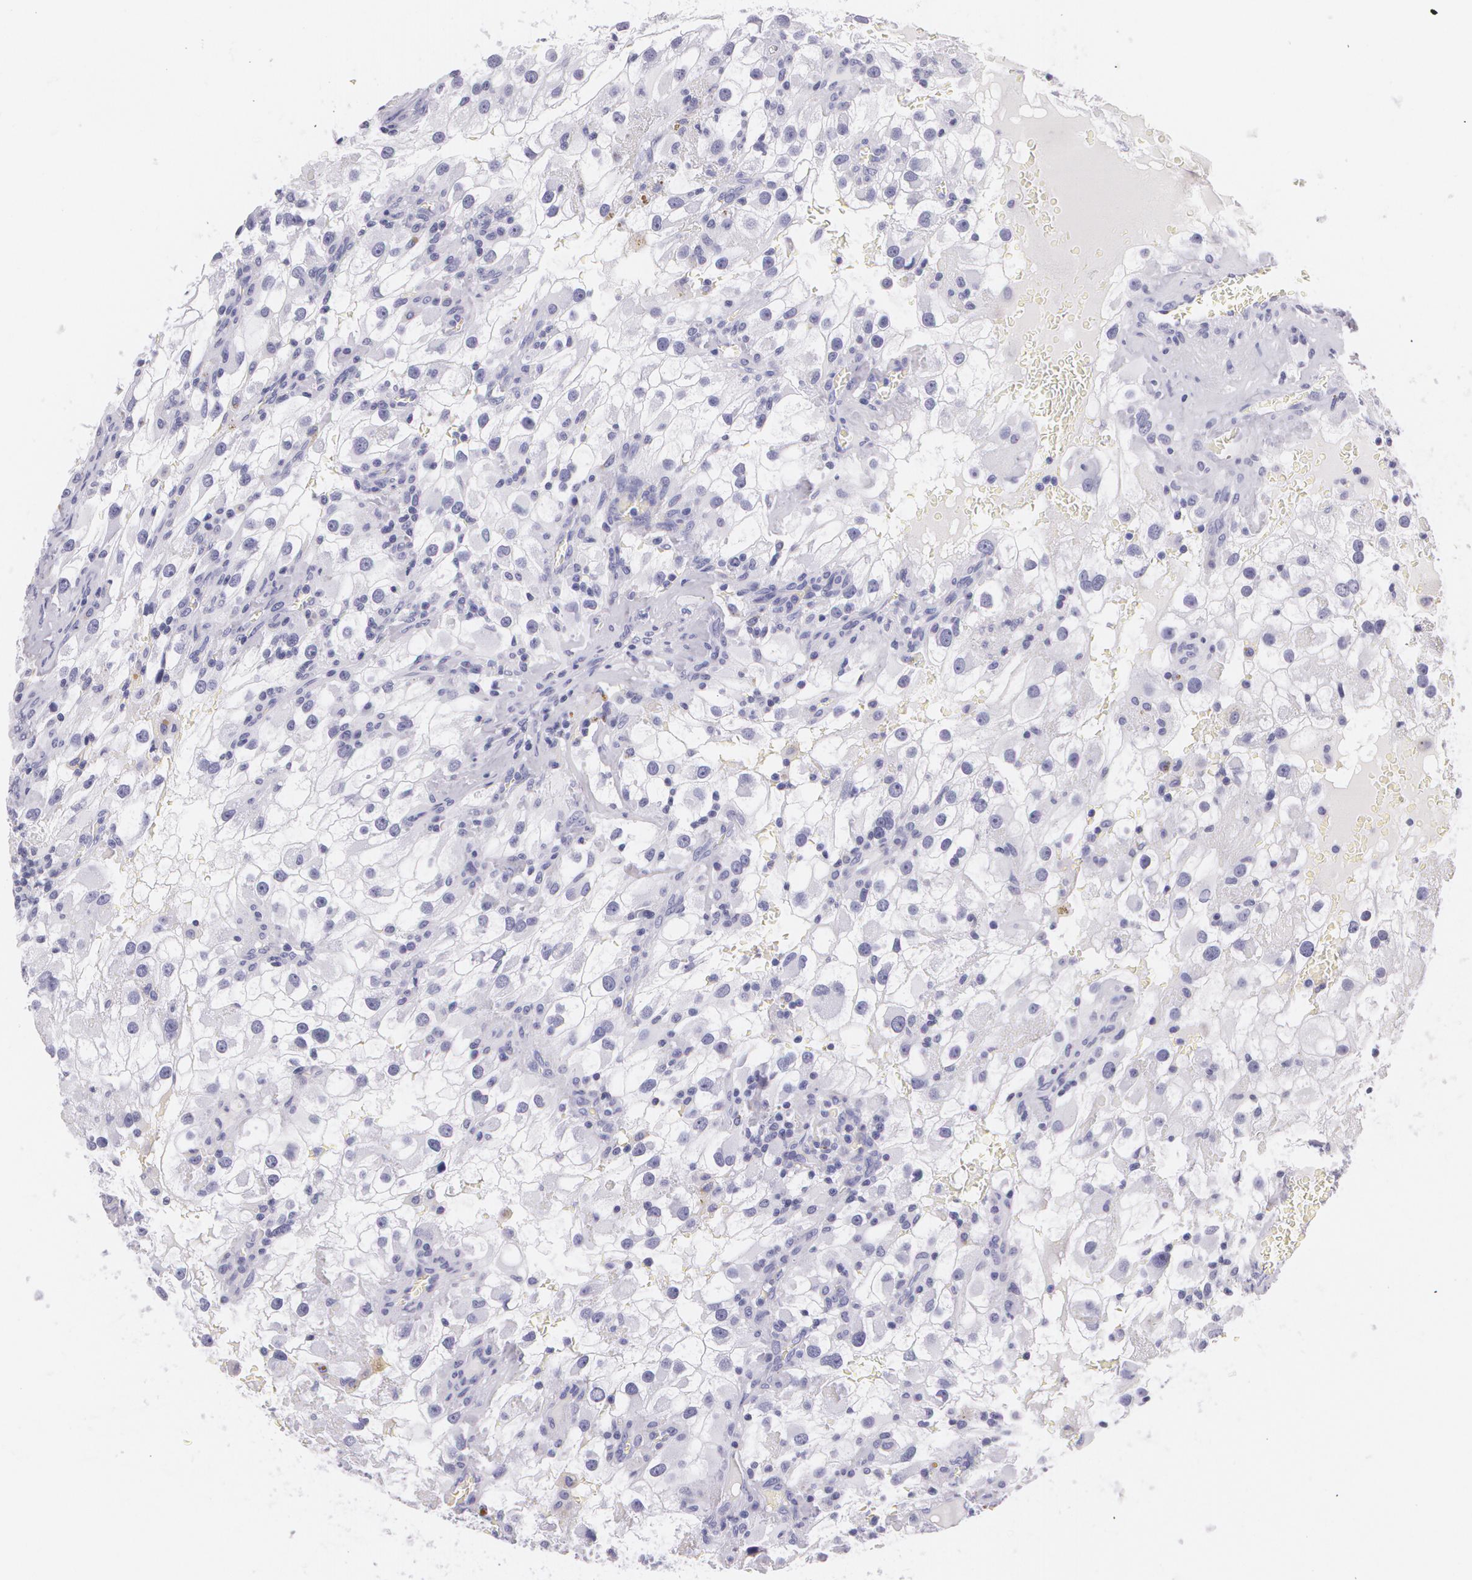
{"staining": {"intensity": "negative", "quantity": "none", "location": "none"}, "tissue": "renal cancer", "cell_type": "Tumor cells", "image_type": "cancer", "snomed": [{"axis": "morphology", "description": "Adenocarcinoma, NOS"}, {"axis": "topography", "description": "Kidney"}], "caption": "This is a histopathology image of immunohistochemistry staining of adenocarcinoma (renal), which shows no positivity in tumor cells.", "gene": "DLG4", "patient": {"sex": "female", "age": 52}}